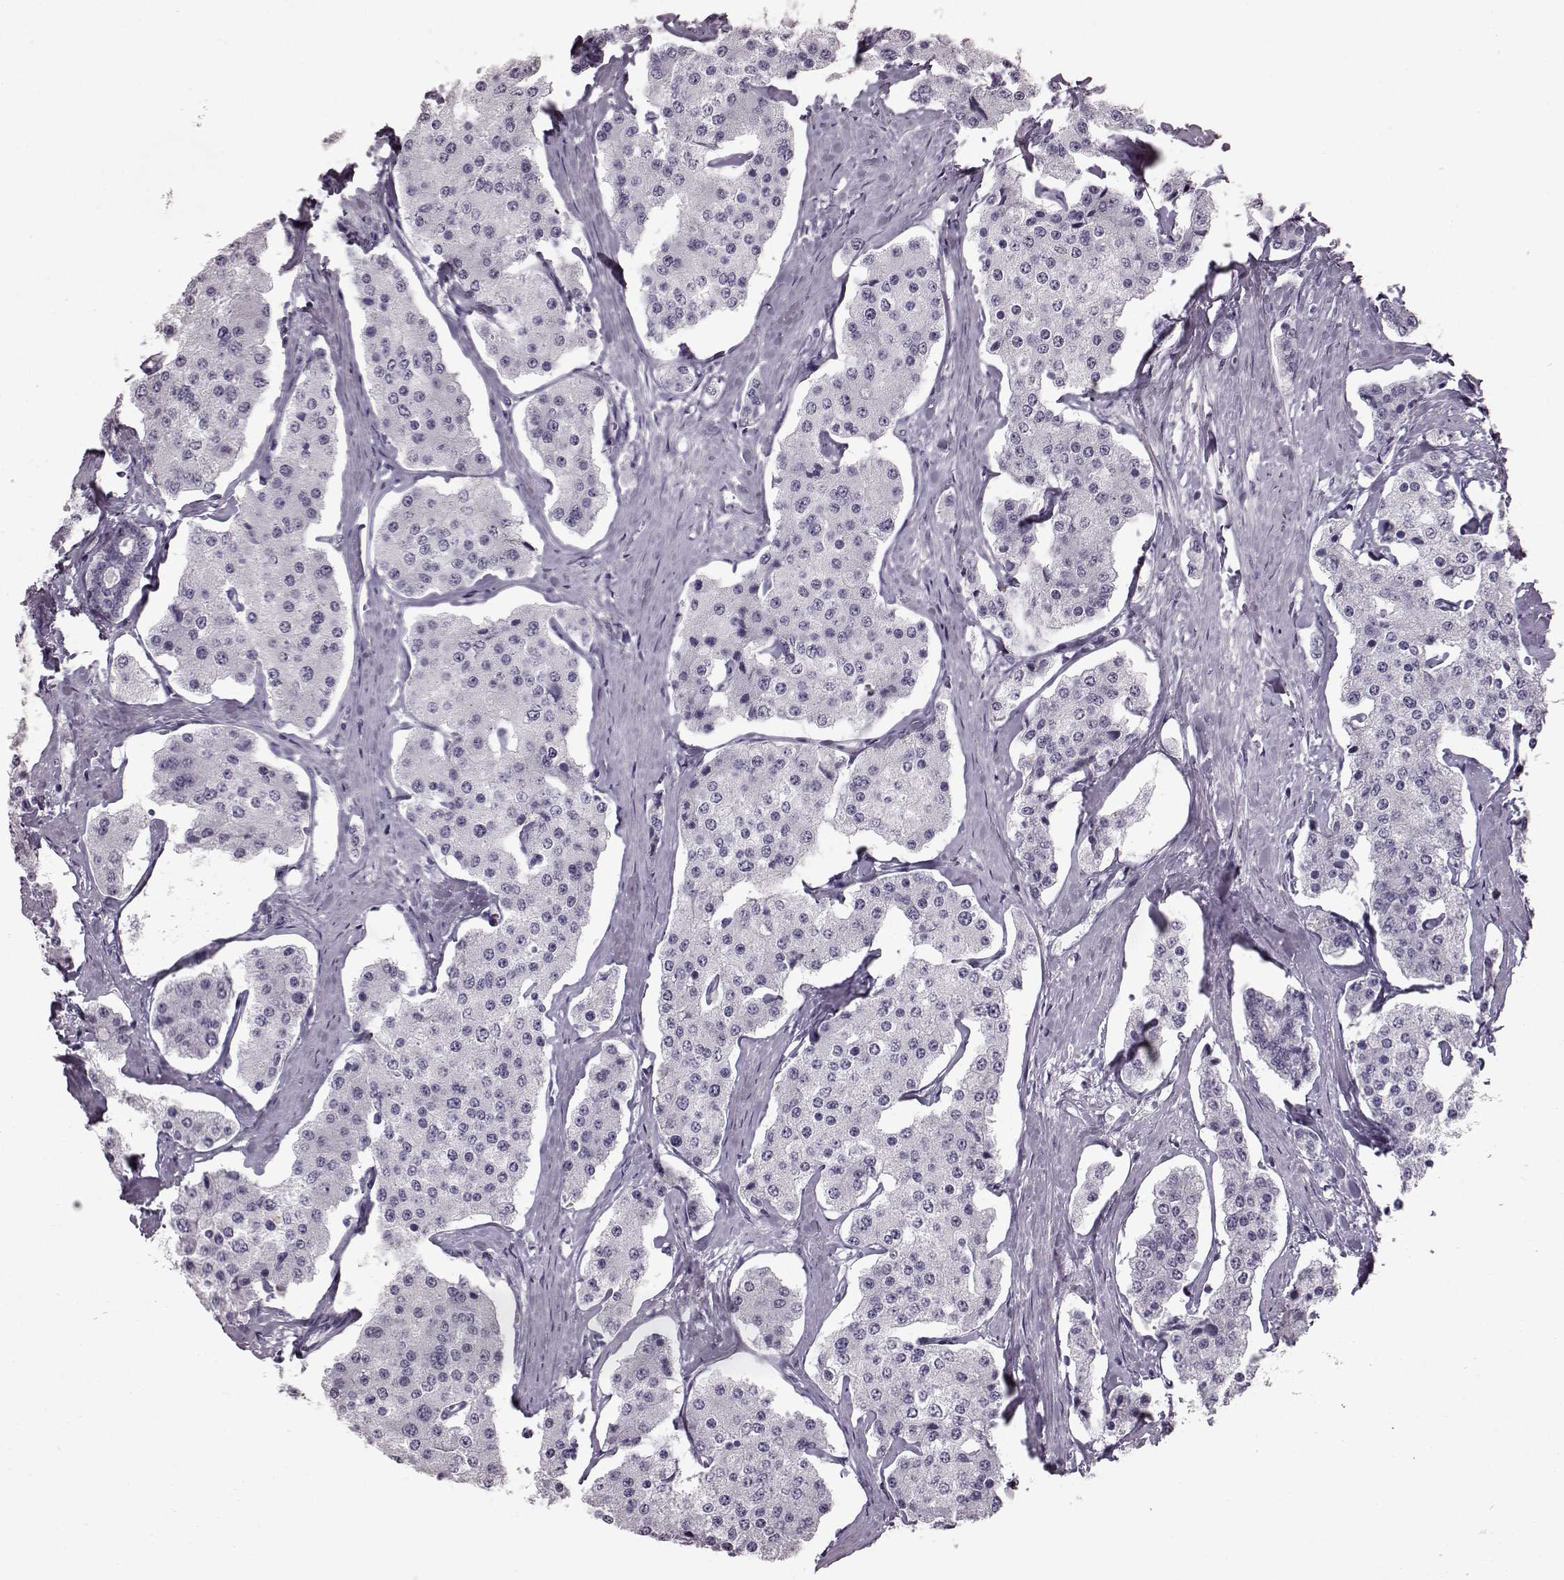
{"staining": {"intensity": "negative", "quantity": "none", "location": "none"}, "tissue": "carcinoid", "cell_type": "Tumor cells", "image_type": "cancer", "snomed": [{"axis": "morphology", "description": "Carcinoid, malignant, NOS"}, {"axis": "topography", "description": "Small intestine"}], "caption": "Immunohistochemistry (IHC) image of neoplastic tissue: human malignant carcinoid stained with DAB (3,3'-diaminobenzidine) exhibits no significant protein expression in tumor cells.", "gene": "FUT4", "patient": {"sex": "female", "age": 65}}